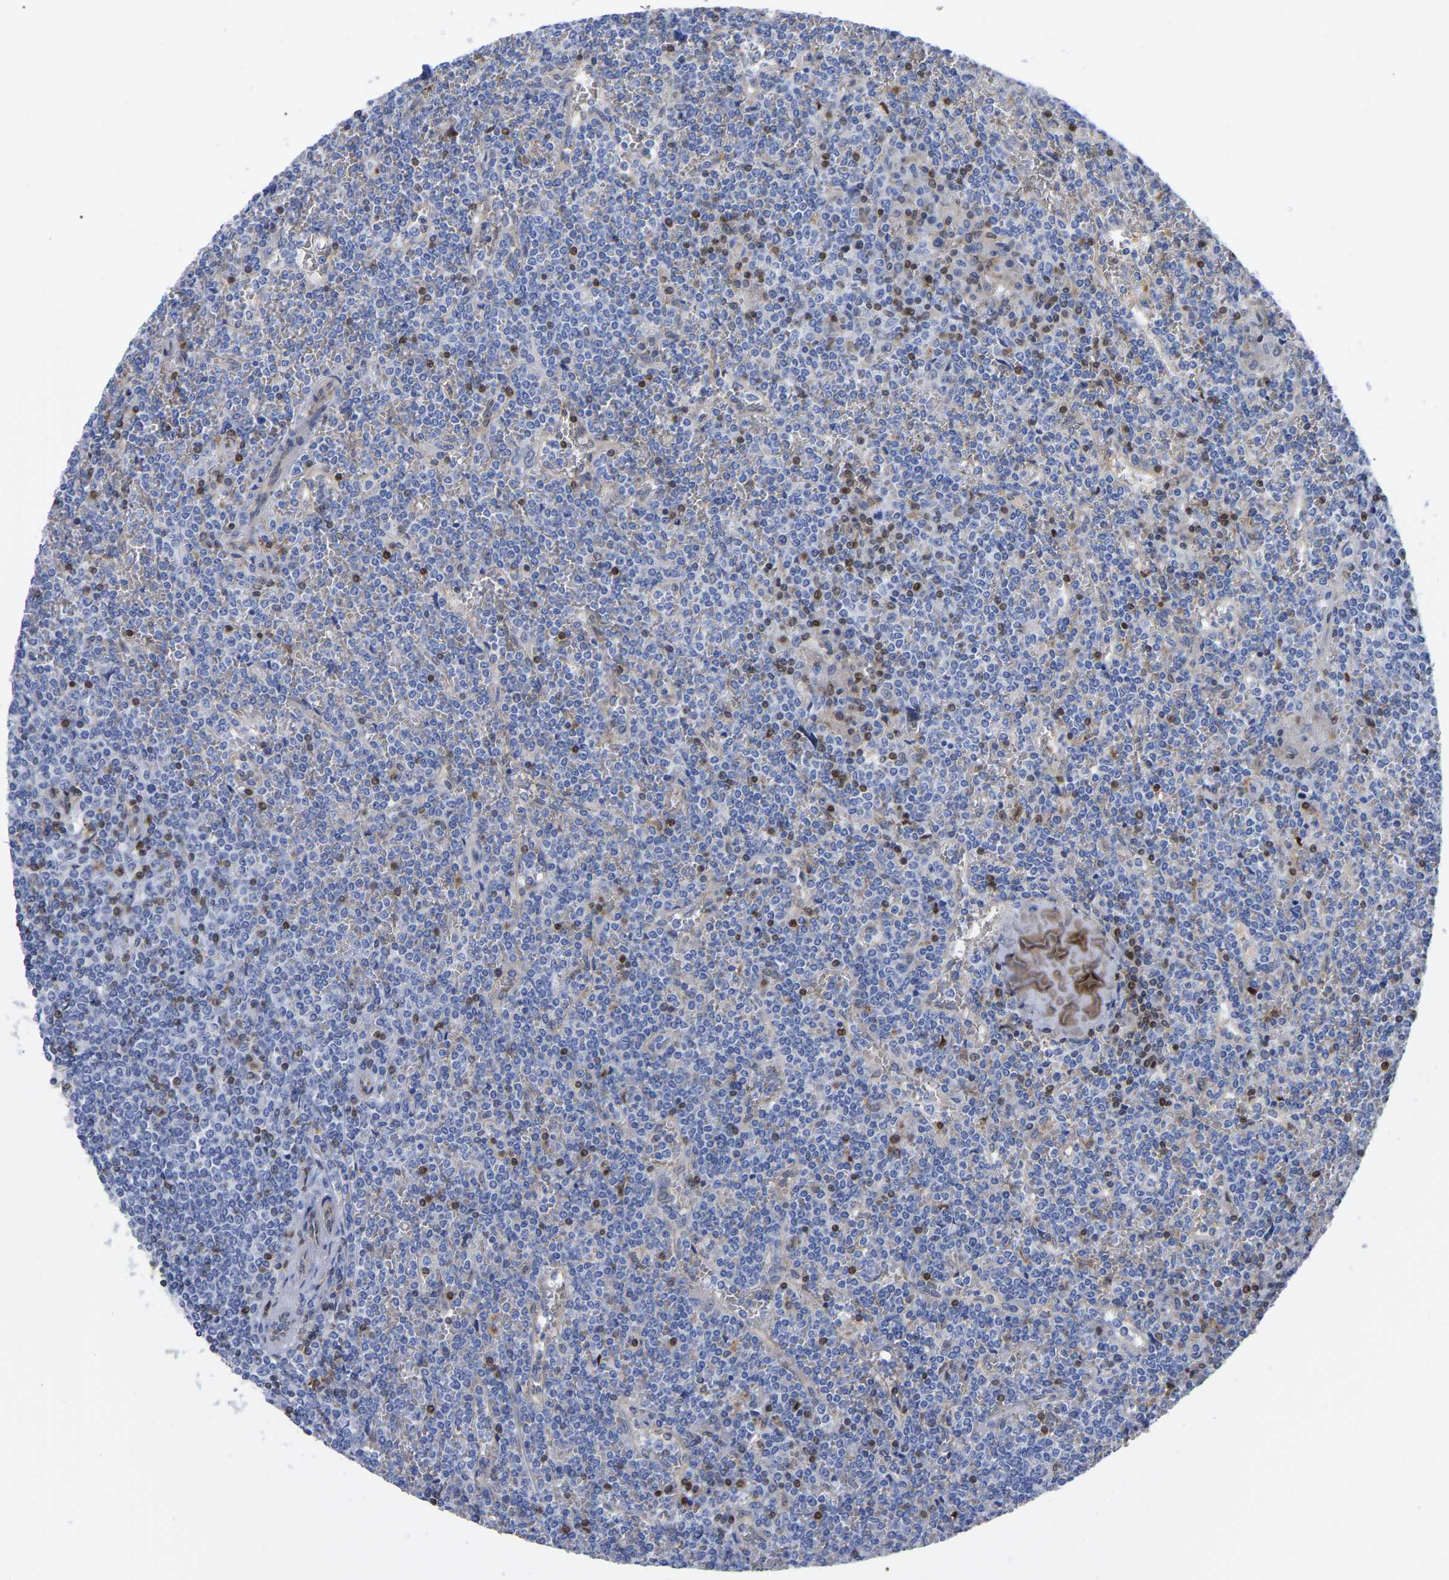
{"staining": {"intensity": "negative", "quantity": "none", "location": "none"}, "tissue": "lymphoma", "cell_type": "Tumor cells", "image_type": "cancer", "snomed": [{"axis": "morphology", "description": "Malignant lymphoma, non-Hodgkin's type, Low grade"}, {"axis": "topography", "description": "Spleen"}], "caption": "IHC image of human lymphoma stained for a protein (brown), which exhibits no positivity in tumor cells.", "gene": "GIMAP4", "patient": {"sex": "female", "age": 19}}